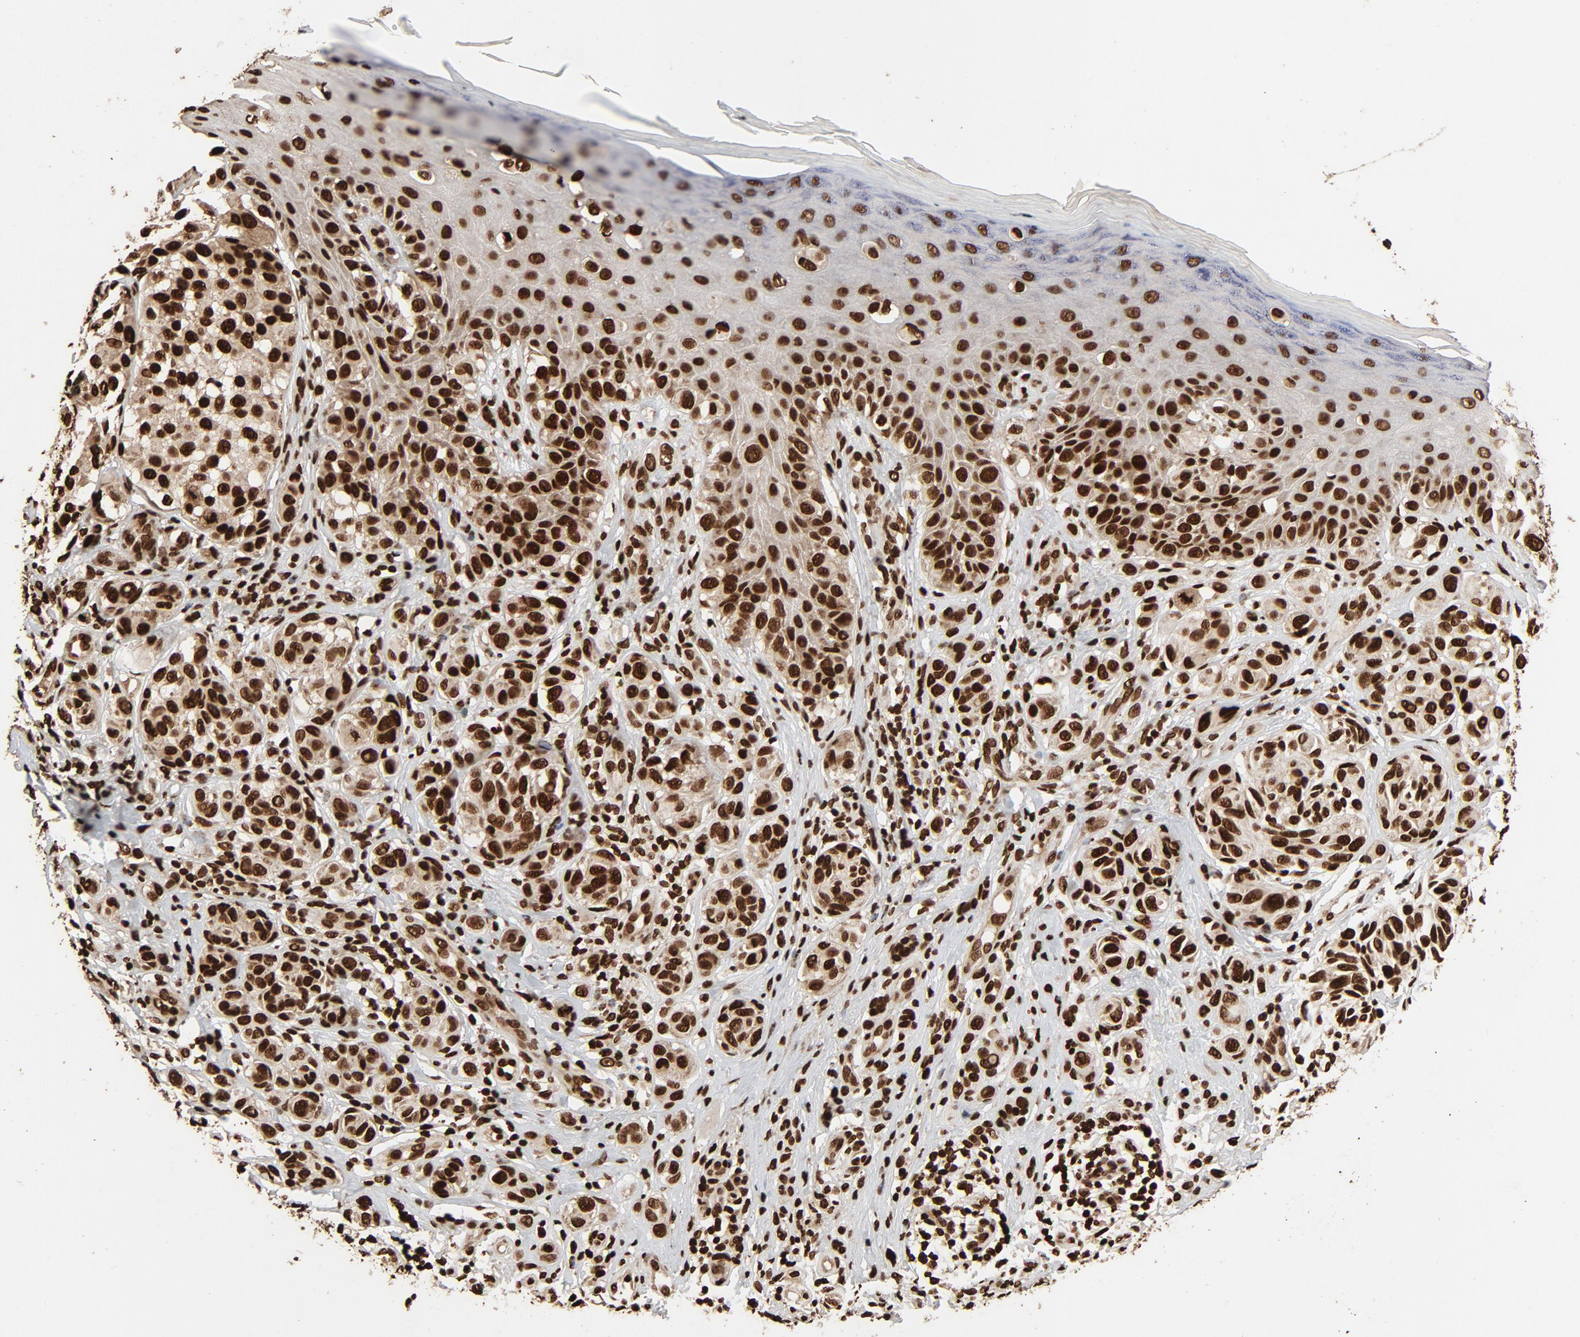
{"staining": {"intensity": "strong", "quantity": ">75%", "location": "nuclear"}, "tissue": "melanoma", "cell_type": "Tumor cells", "image_type": "cancer", "snomed": [{"axis": "morphology", "description": "Malignant melanoma, NOS"}, {"axis": "topography", "description": "Skin"}], "caption": "This photomicrograph displays melanoma stained with immunohistochemistry (IHC) to label a protein in brown. The nuclear of tumor cells show strong positivity for the protein. Nuclei are counter-stained blue.", "gene": "TP53BP1", "patient": {"sex": "male", "age": 57}}